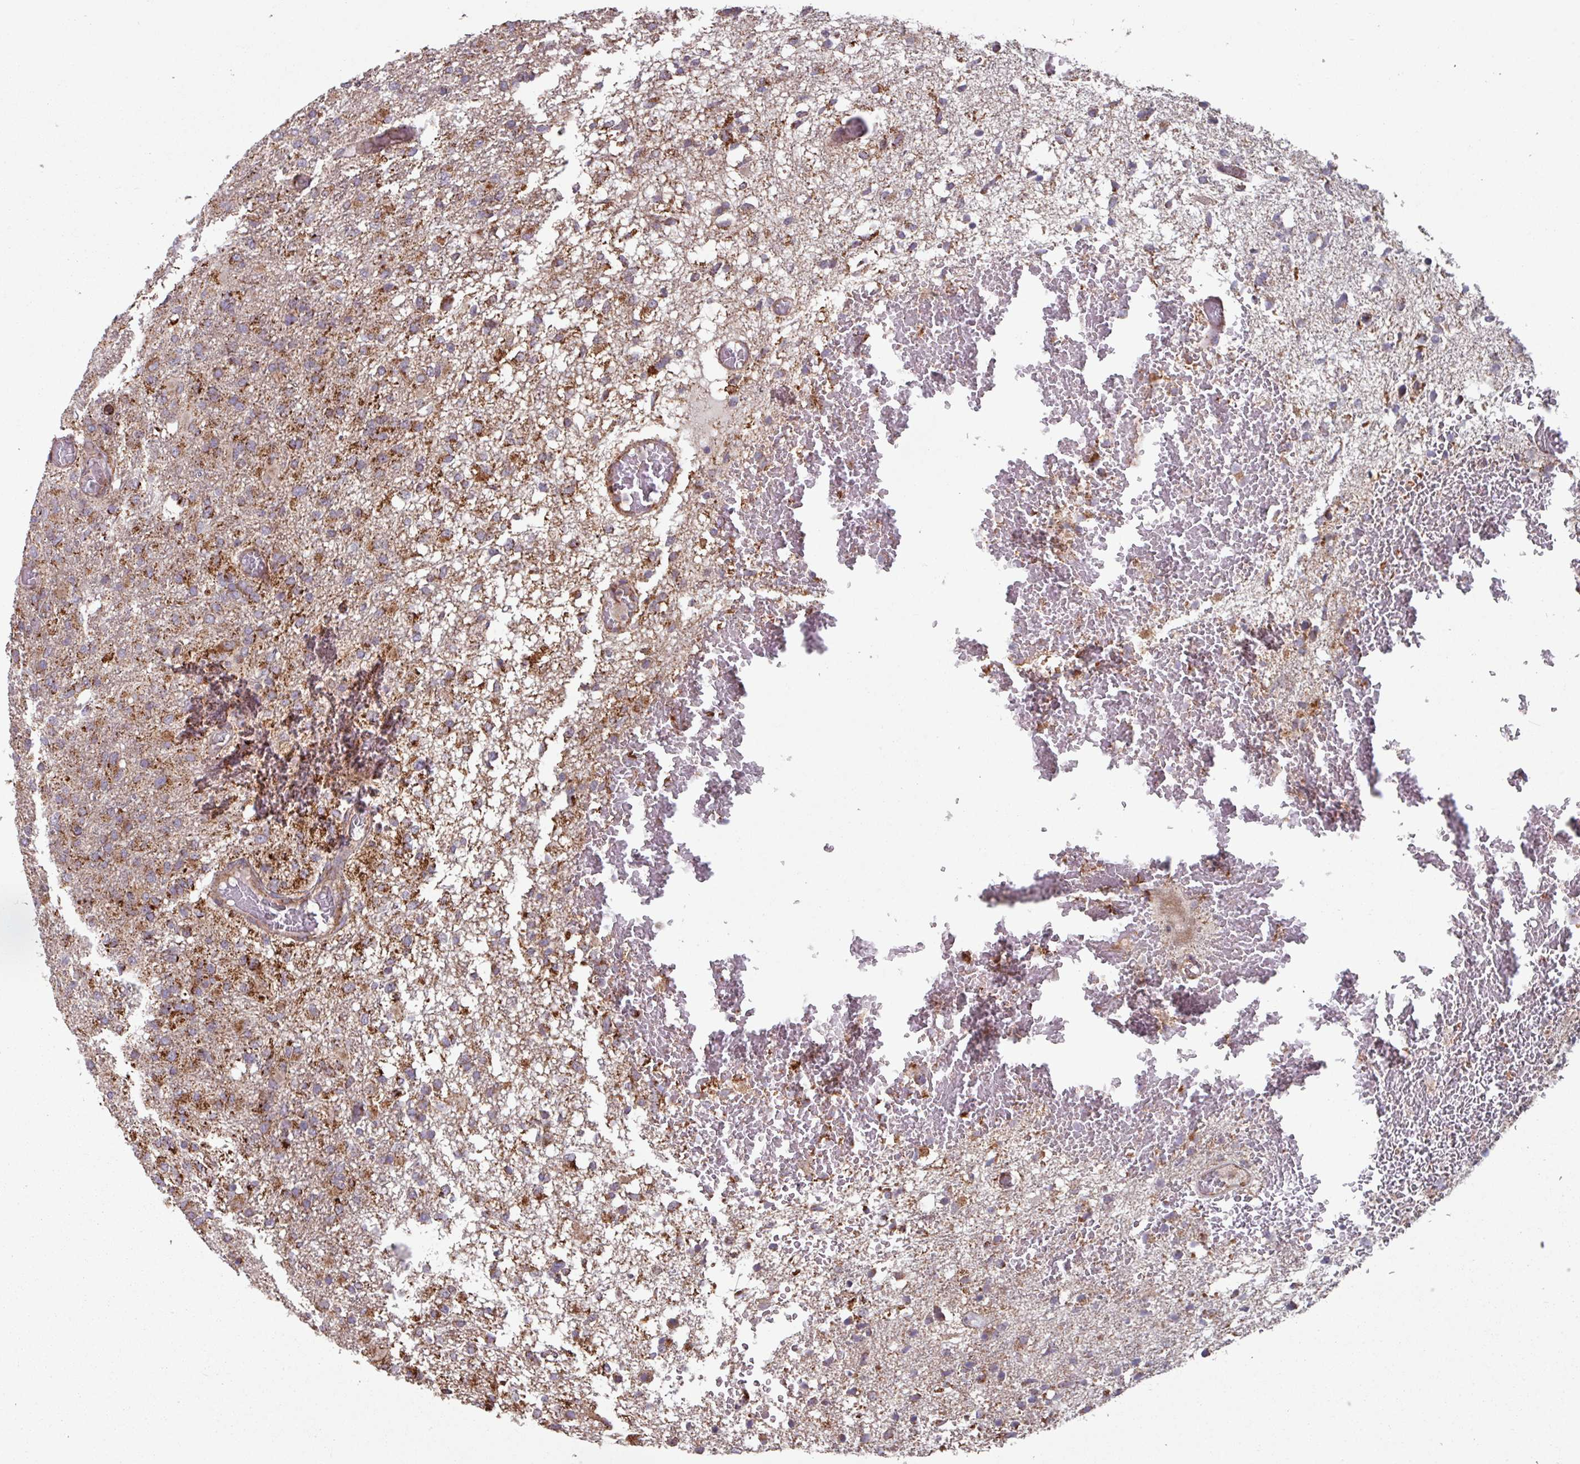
{"staining": {"intensity": "moderate", "quantity": ">75%", "location": "cytoplasmic/membranous"}, "tissue": "glioma", "cell_type": "Tumor cells", "image_type": "cancer", "snomed": [{"axis": "morphology", "description": "Glioma, malignant, High grade"}, {"axis": "topography", "description": "Brain"}], "caption": "The immunohistochemical stain labels moderate cytoplasmic/membranous staining in tumor cells of malignant glioma (high-grade) tissue.", "gene": "COX7C", "patient": {"sex": "female", "age": 74}}